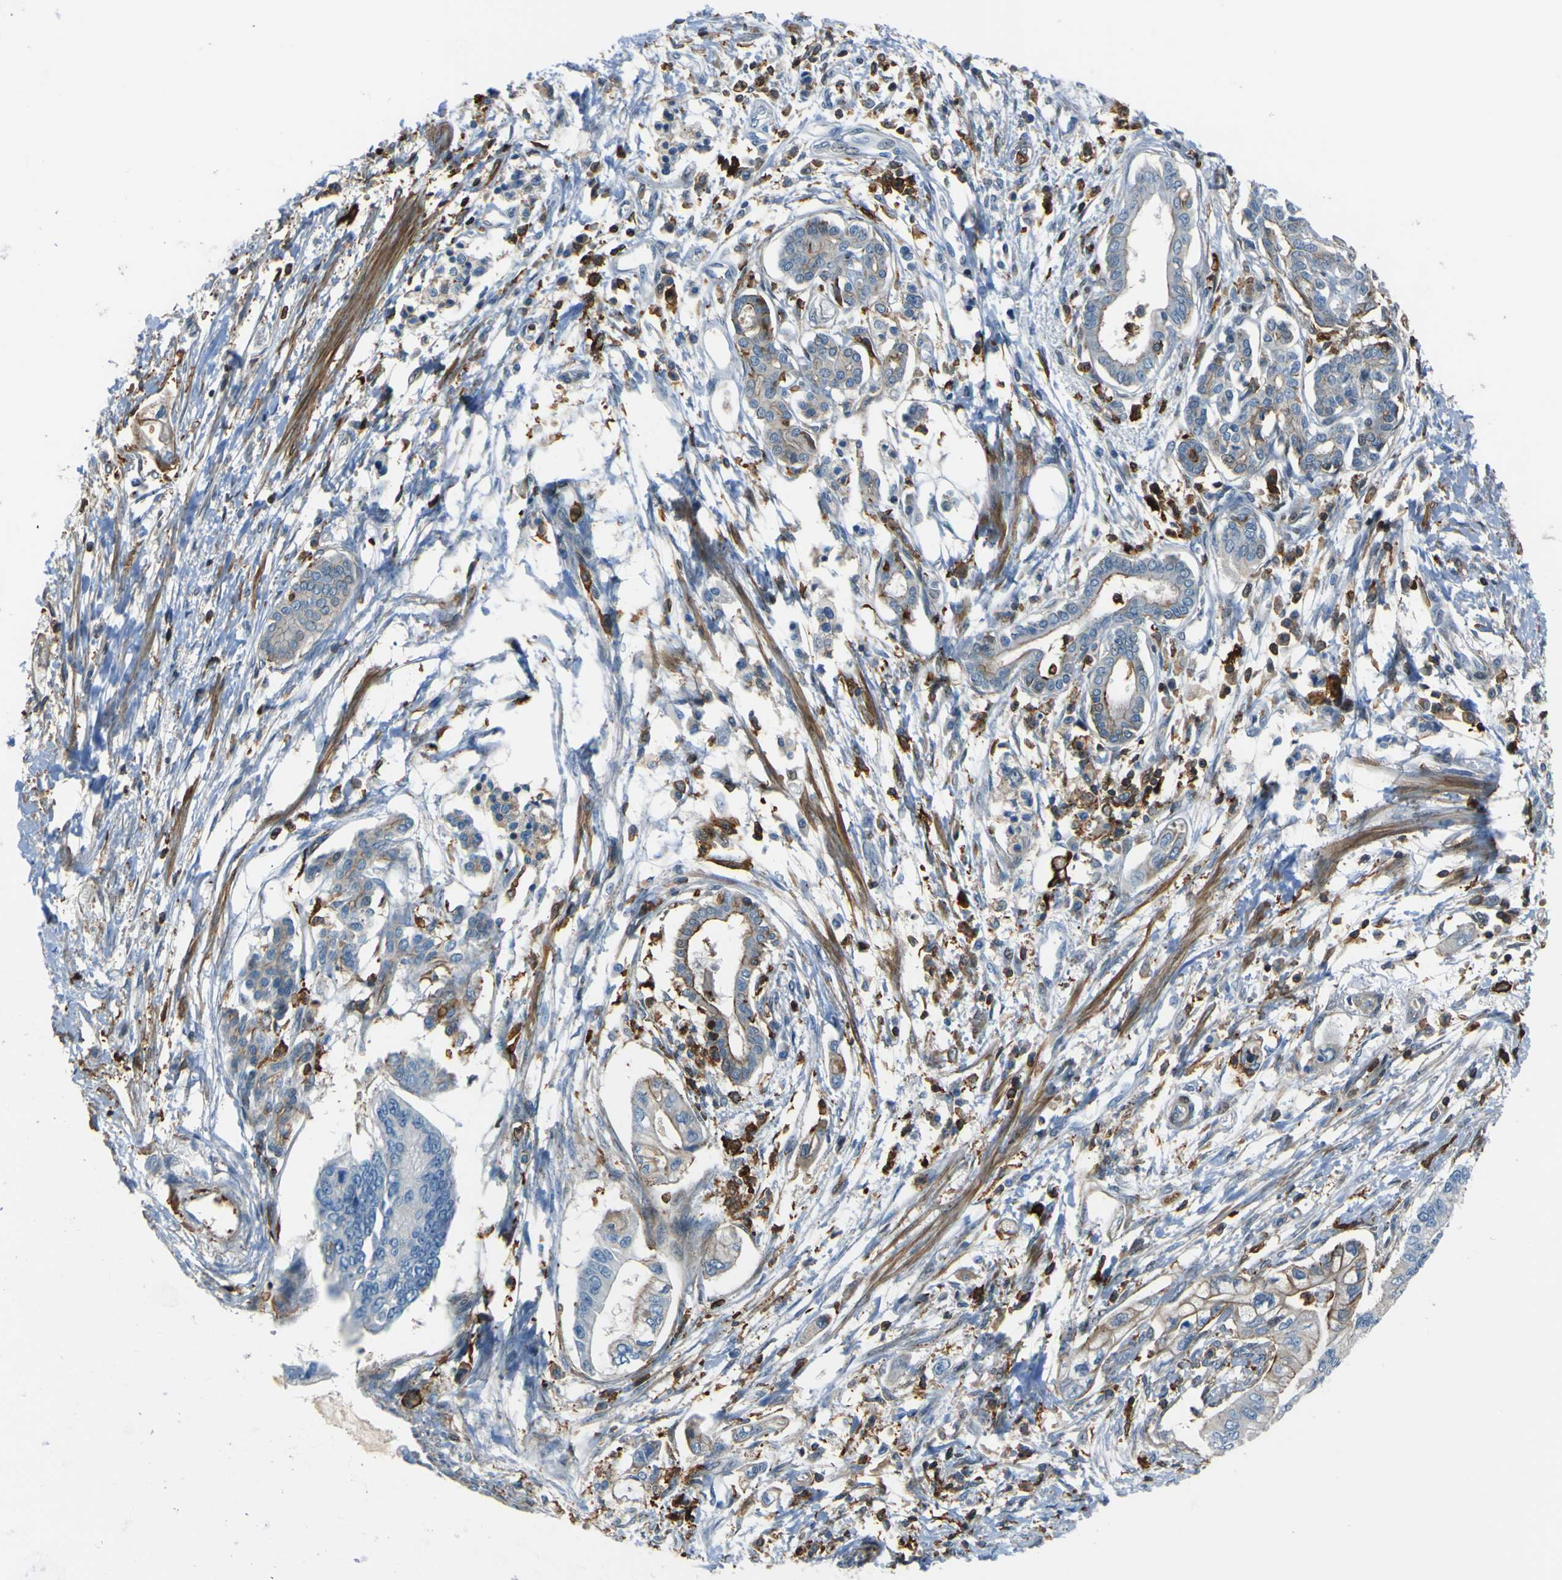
{"staining": {"intensity": "weak", "quantity": "<25%", "location": "cytoplasmic/membranous"}, "tissue": "pancreatic cancer", "cell_type": "Tumor cells", "image_type": "cancer", "snomed": [{"axis": "morphology", "description": "Adenocarcinoma, NOS"}, {"axis": "topography", "description": "Pancreas"}], "caption": "High power microscopy image of an immunohistochemistry photomicrograph of pancreatic adenocarcinoma, revealing no significant positivity in tumor cells.", "gene": "PCDHB5", "patient": {"sex": "male", "age": 56}}